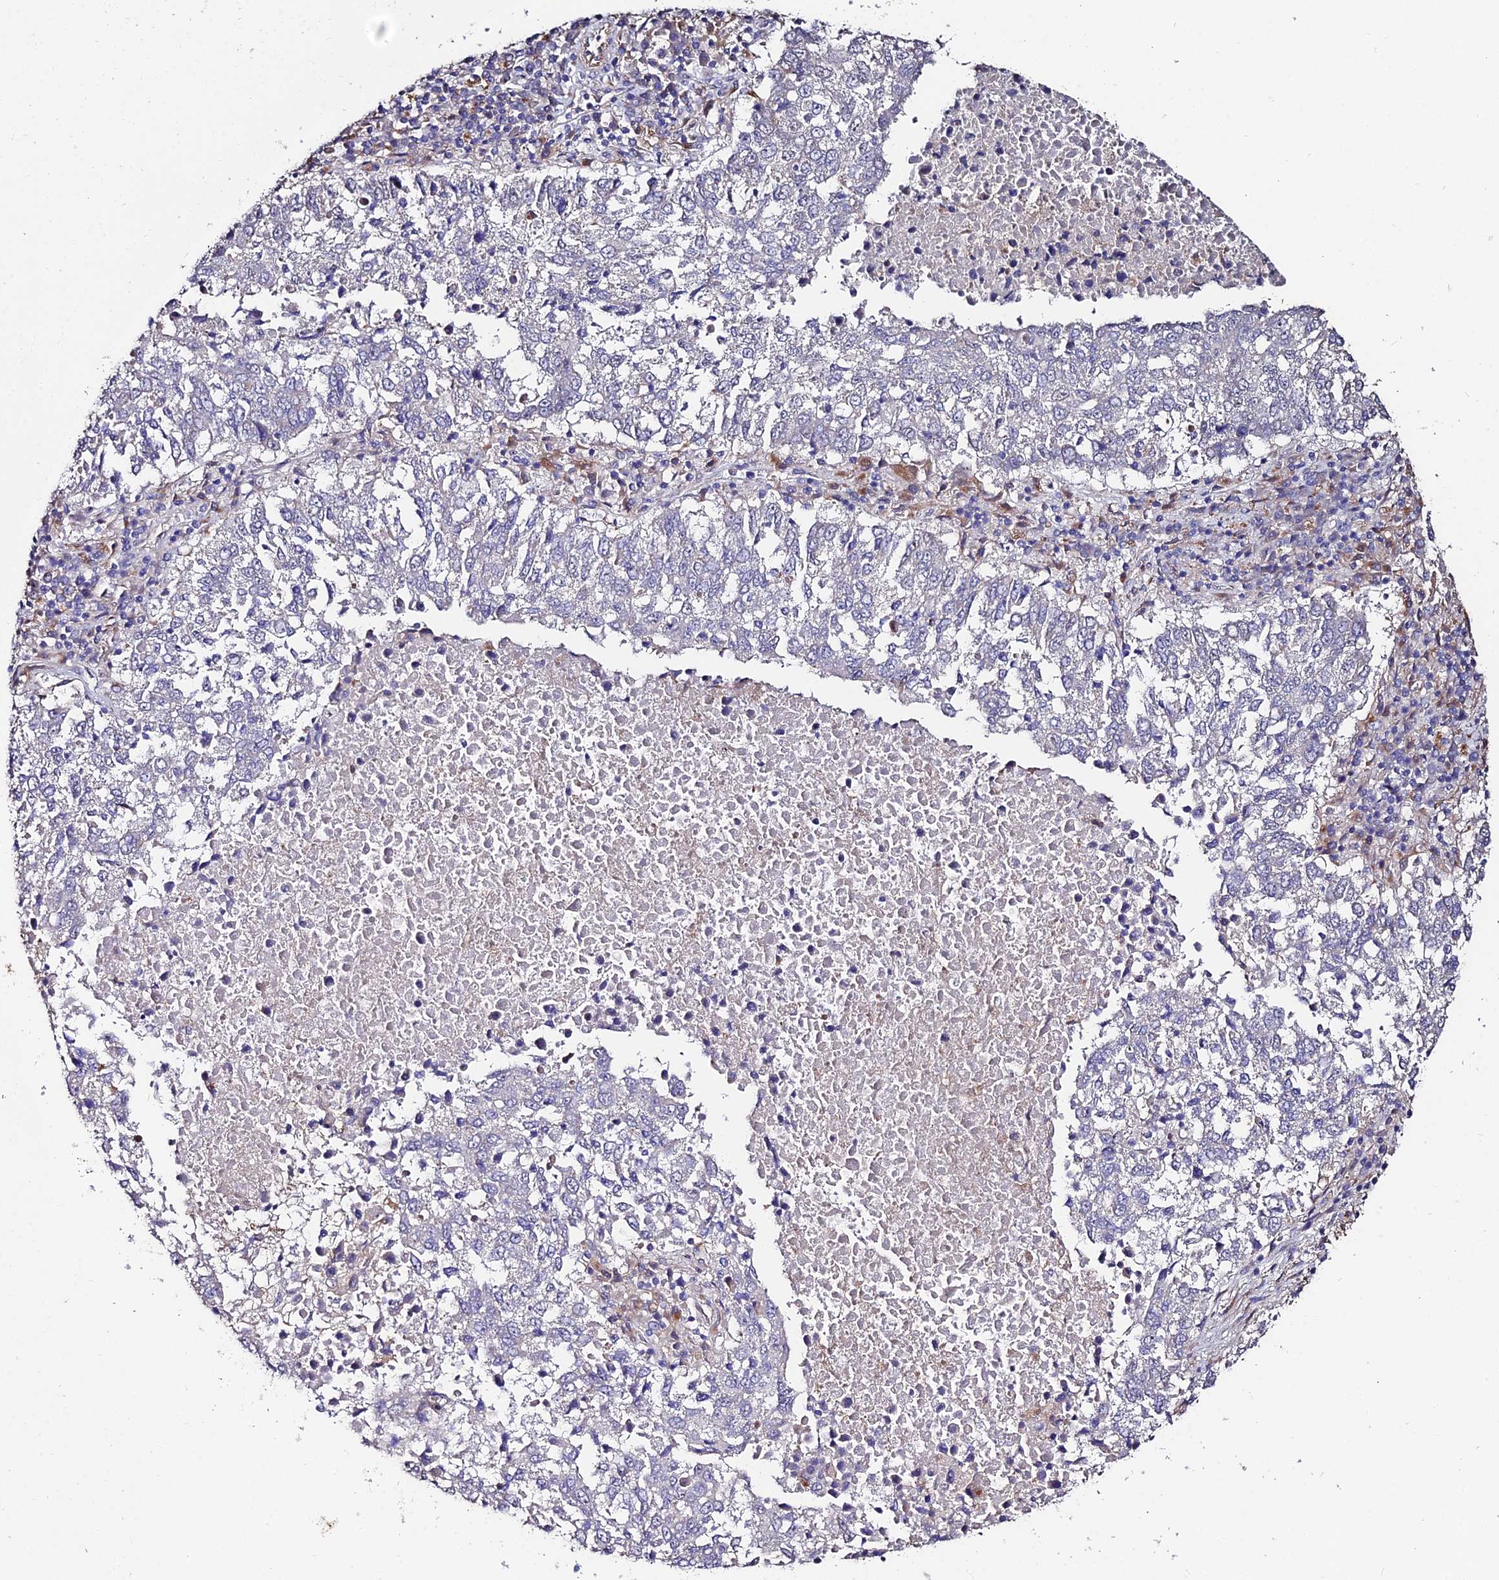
{"staining": {"intensity": "negative", "quantity": "none", "location": "none"}, "tissue": "lung cancer", "cell_type": "Tumor cells", "image_type": "cancer", "snomed": [{"axis": "morphology", "description": "Squamous cell carcinoma, NOS"}, {"axis": "topography", "description": "Lung"}], "caption": "Tumor cells show no significant protein expression in lung cancer.", "gene": "ACTR5", "patient": {"sex": "male", "age": 73}}